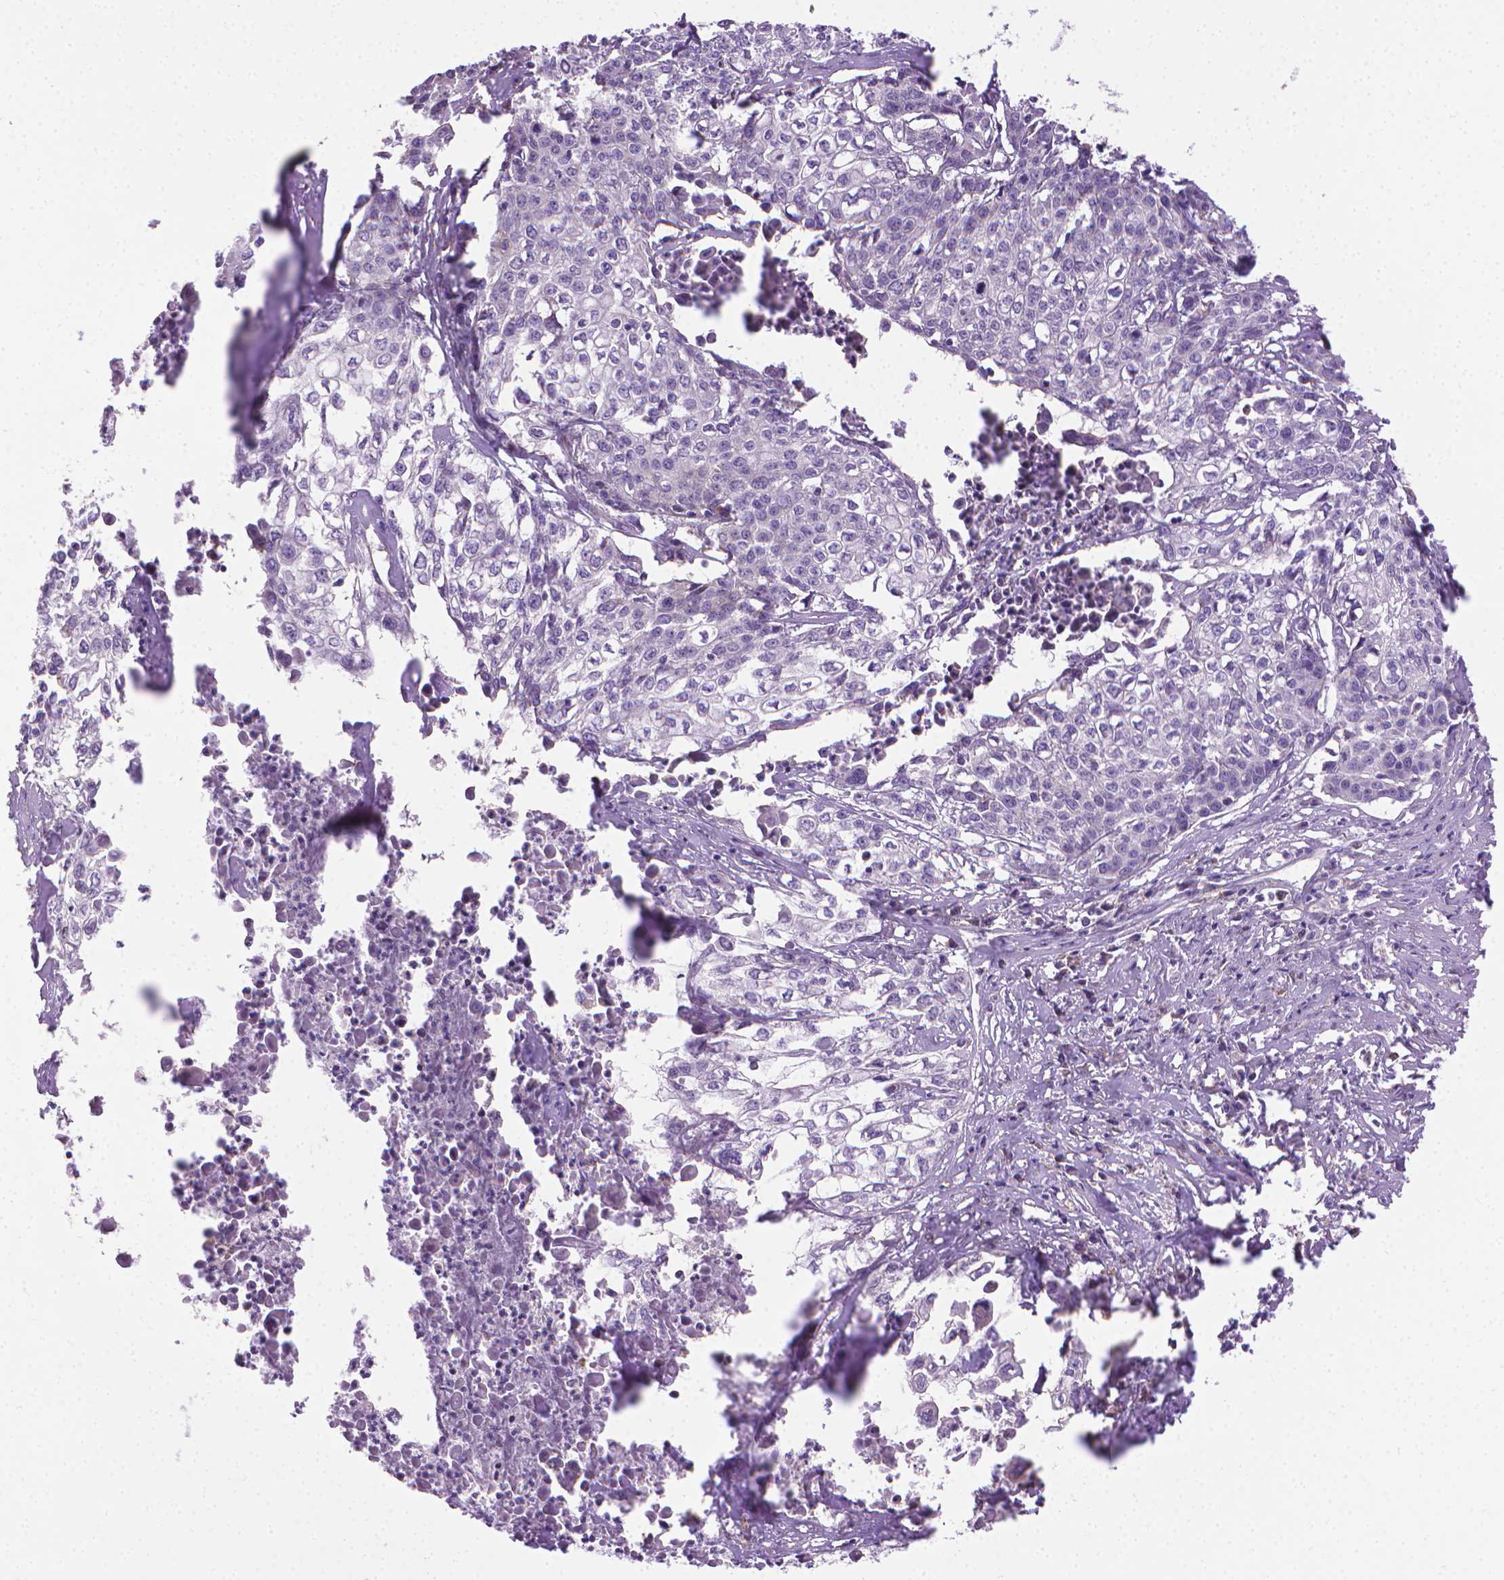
{"staining": {"intensity": "negative", "quantity": "none", "location": "none"}, "tissue": "cervical cancer", "cell_type": "Tumor cells", "image_type": "cancer", "snomed": [{"axis": "morphology", "description": "Squamous cell carcinoma, NOS"}, {"axis": "topography", "description": "Cervix"}], "caption": "This image is of cervical cancer stained with IHC to label a protein in brown with the nuclei are counter-stained blue. There is no positivity in tumor cells.", "gene": "SLC51B", "patient": {"sex": "female", "age": 39}}